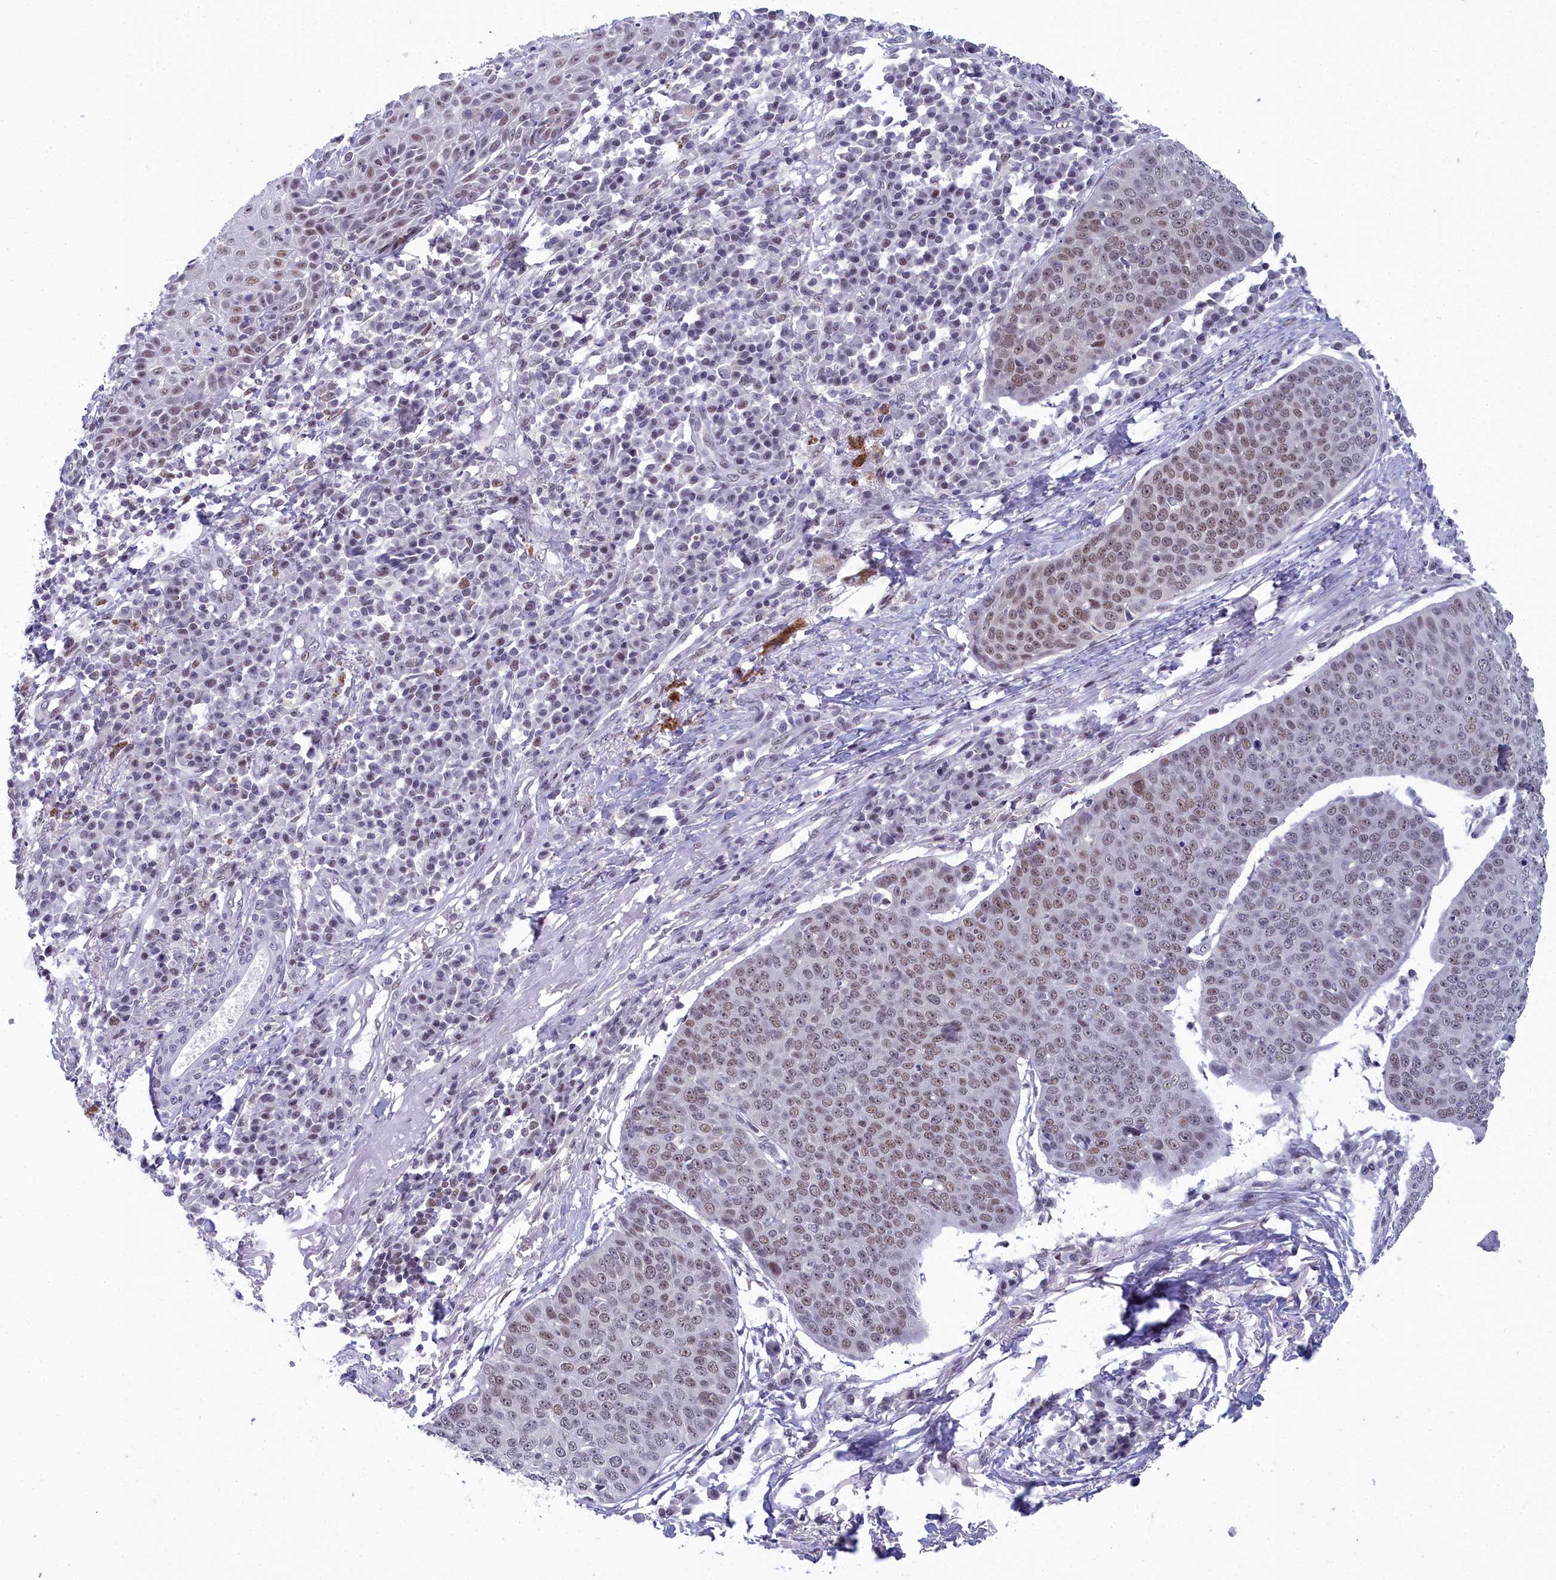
{"staining": {"intensity": "moderate", "quantity": "25%-75%", "location": "nuclear"}, "tissue": "skin cancer", "cell_type": "Tumor cells", "image_type": "cancer", "snomed": [{"axis": "morphology", "description": "Squamous cell carcinoma, NOS"}, {"axis": "topography", "description": "Skin"}], "caption": "Immunohistochemical staining of skin squamous cell carcinoma demonstrates medium levels of moderate nuclear protein expression in about 25%-75% of tumor cells.", "gene": "CCDC97", "patient": {"sex": "male", "age": 71}}